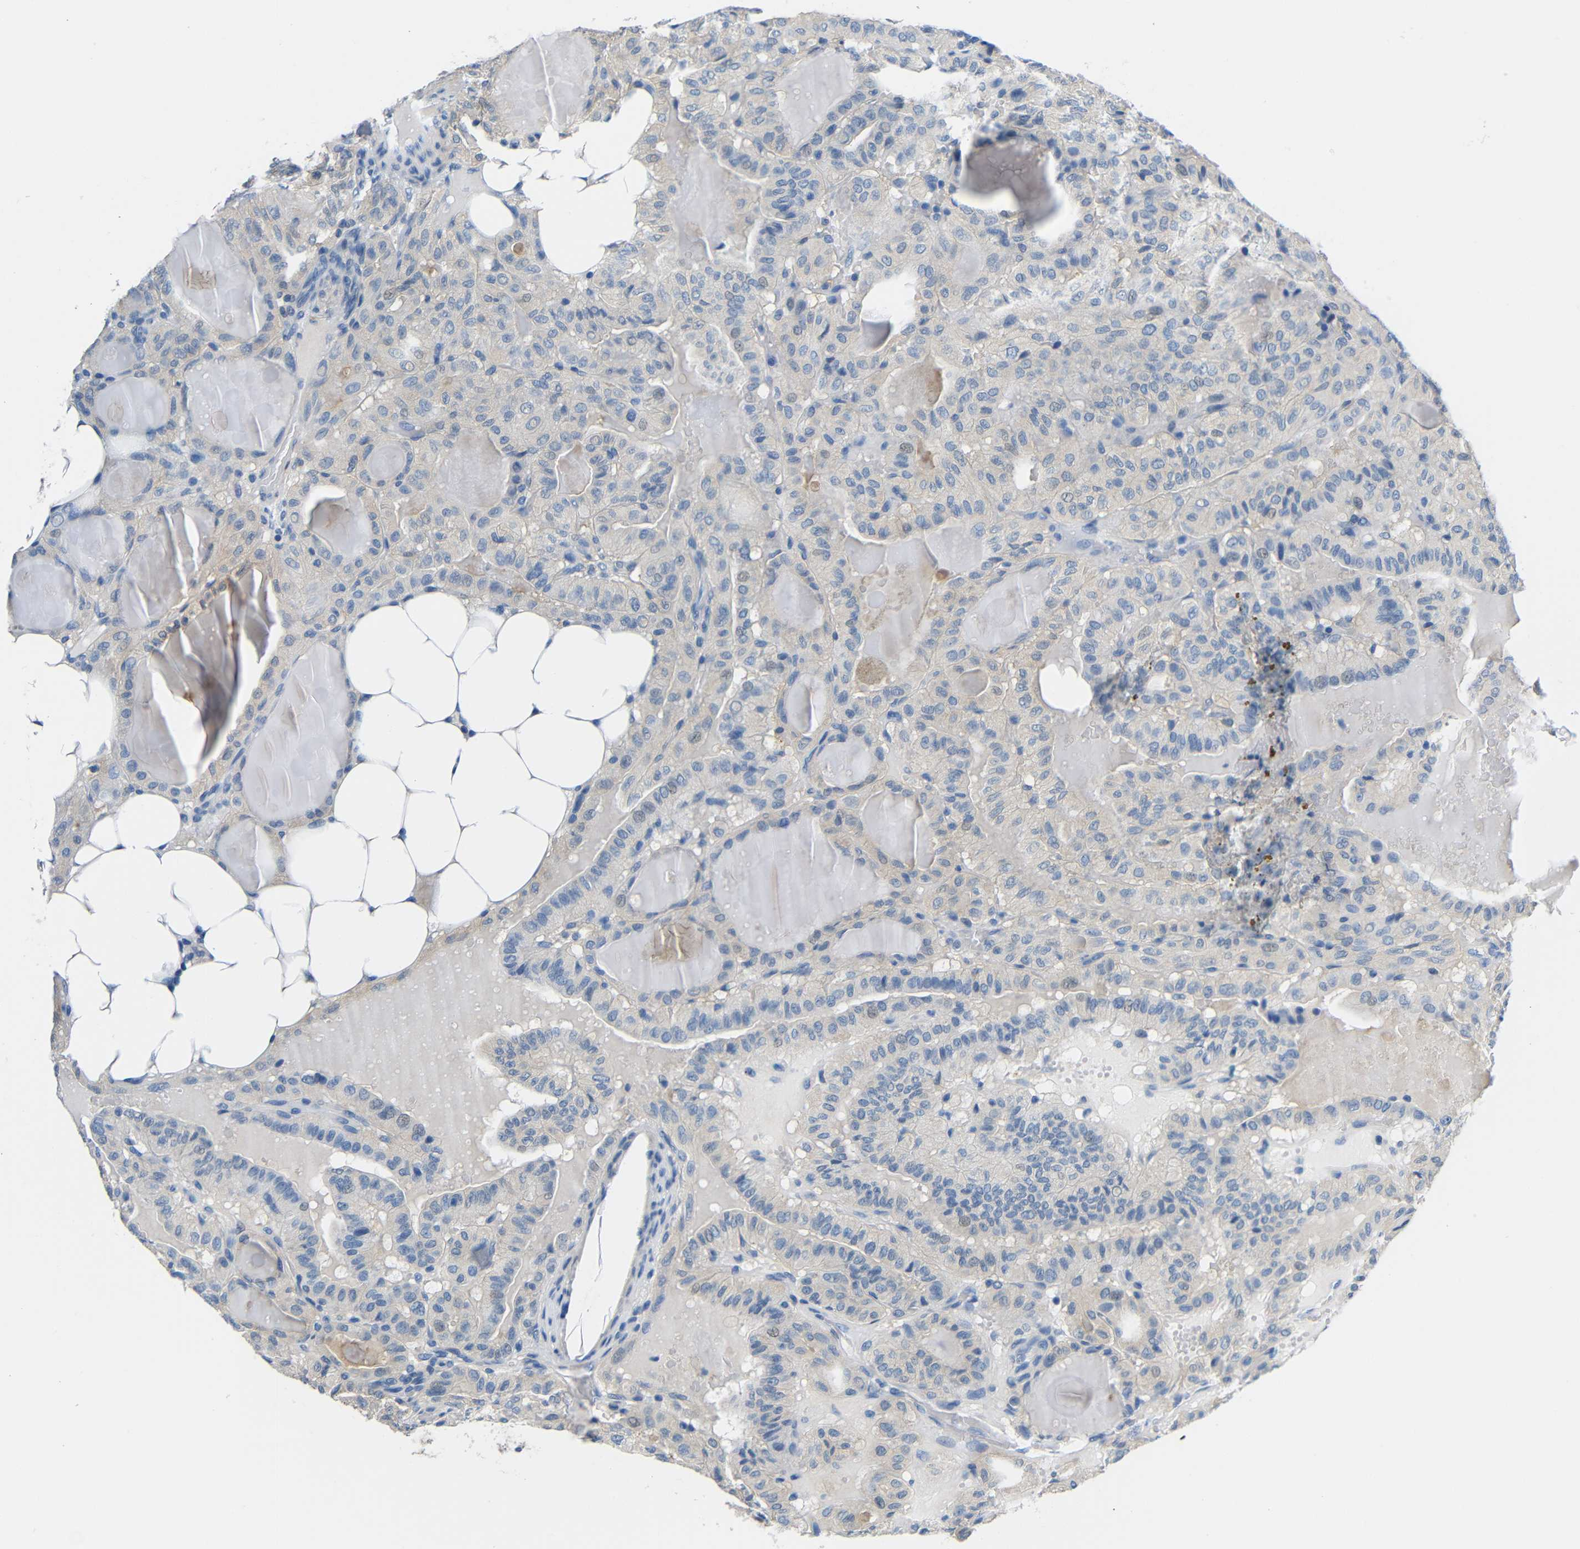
{"staining": {"intensity": "negative", "quantity": "none", "location": "none"}, "tissue": "thyroid cancer", "cell_type": "Tumor cells", "image_type": "cancer", "snomed": [{"axis": "morphology", "description": "Papillary adenocarcinoma, NOS"}, {"axis": "topography", "description": "Thyroid gland"}], "caption": "This is a photomicrograph of immunohistochemistry (IHC) staining of papillary adenocarcinoma (thyroid), which shows no staining in tumor cells.", "gene": "NEGR1", "patient": {"sex": "male", "age": 77}}